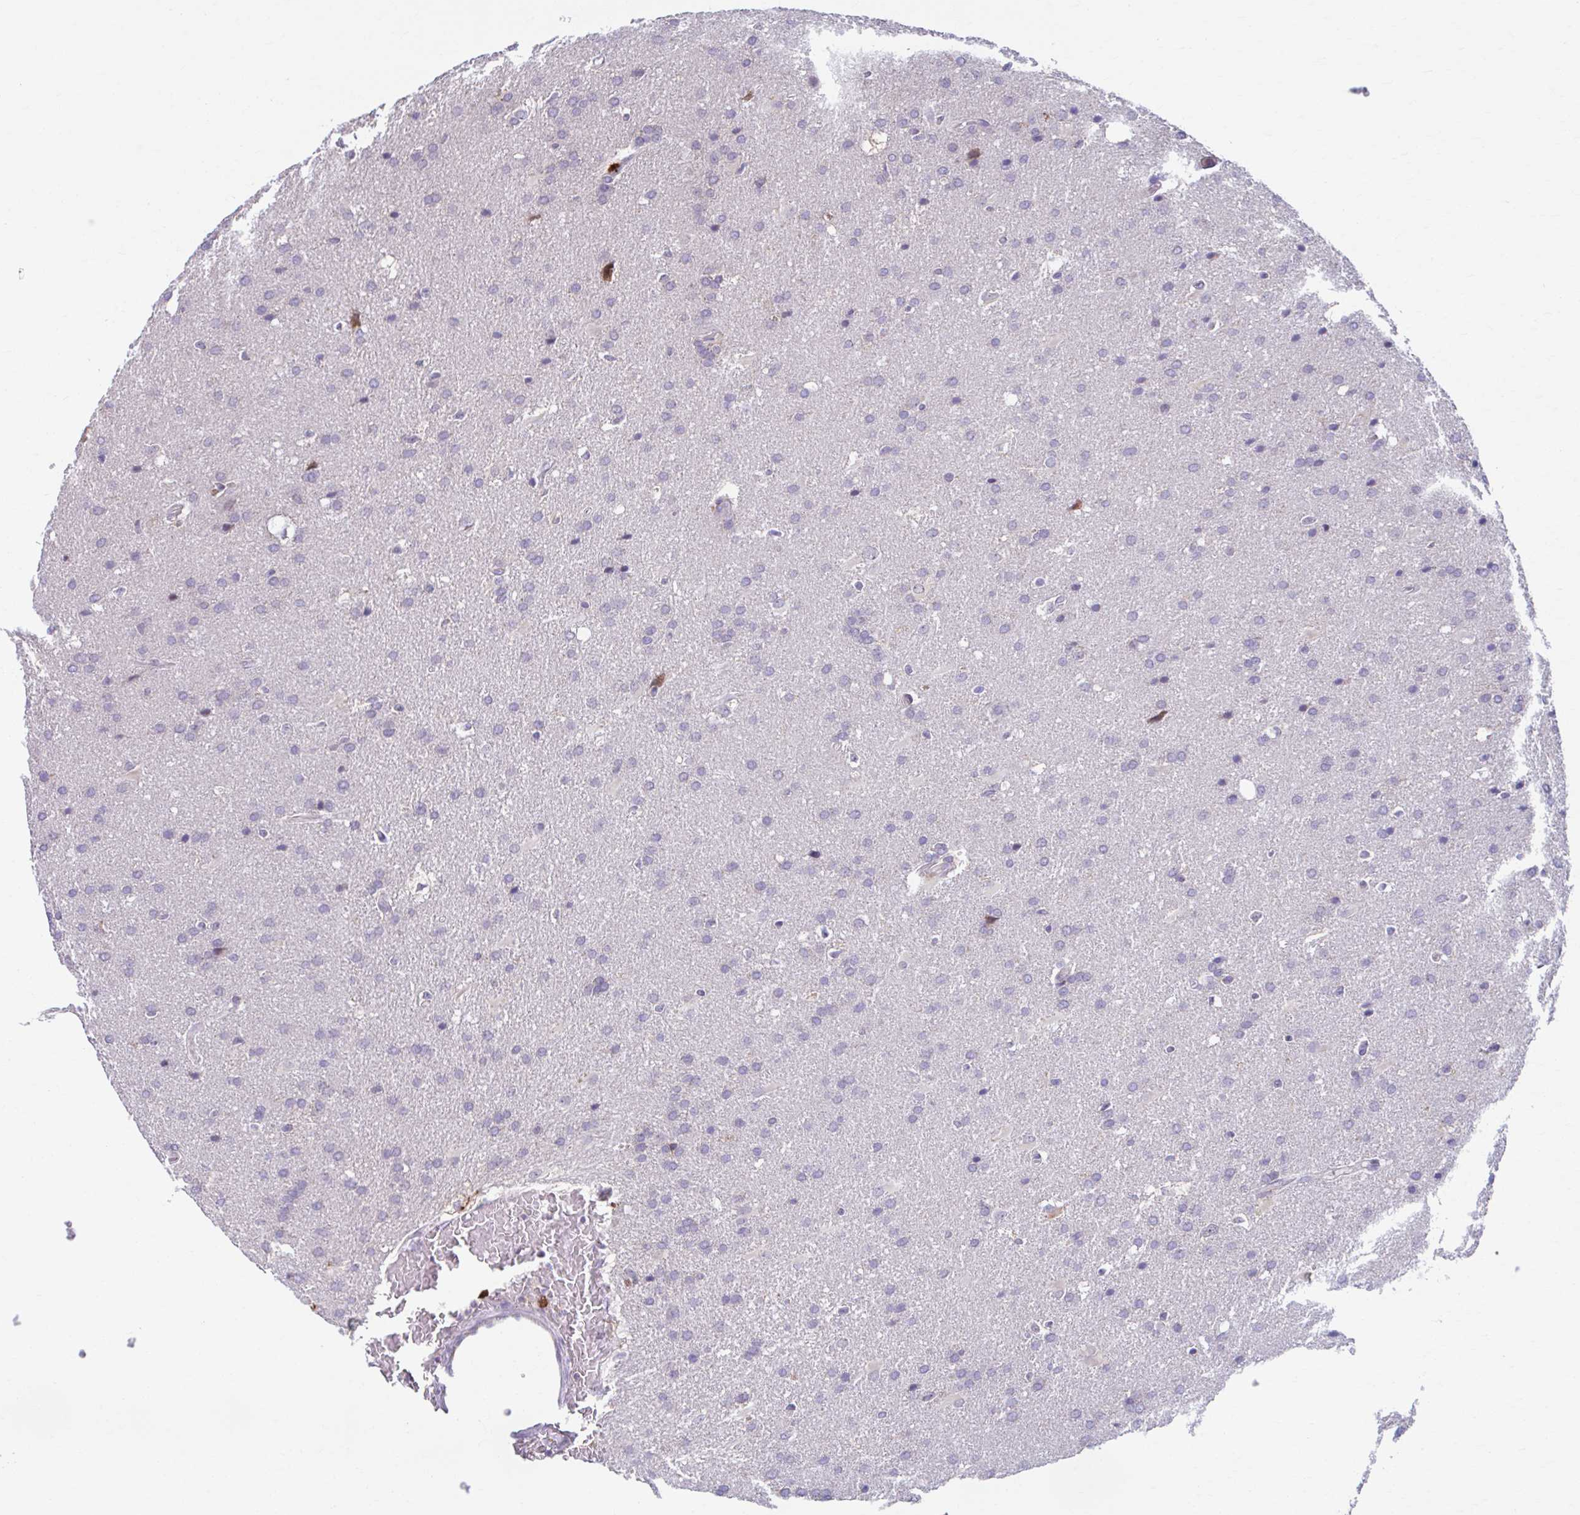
{"staining": {"intensity": "negative", "quantity": "none", "location": "none"}, "tissue": "glioma", "cell_type": "Tumor cells", "image_type": "cancer", "snomed": [{"axis": "morphology", "description": "Glioma, malignant, High grade"}, {"axis": "topography", "description": "Brain"}], "caption": "IHC histopathology image of human malignant high-grade glioma stained for a protein (brown), which exhibits no staining in tumor cells. (Immunohistochemistry (ihc), brightfield microscopy, high magnification).", "gene": "ADAT3", "patient": {"sex": "male", "age": 56}}